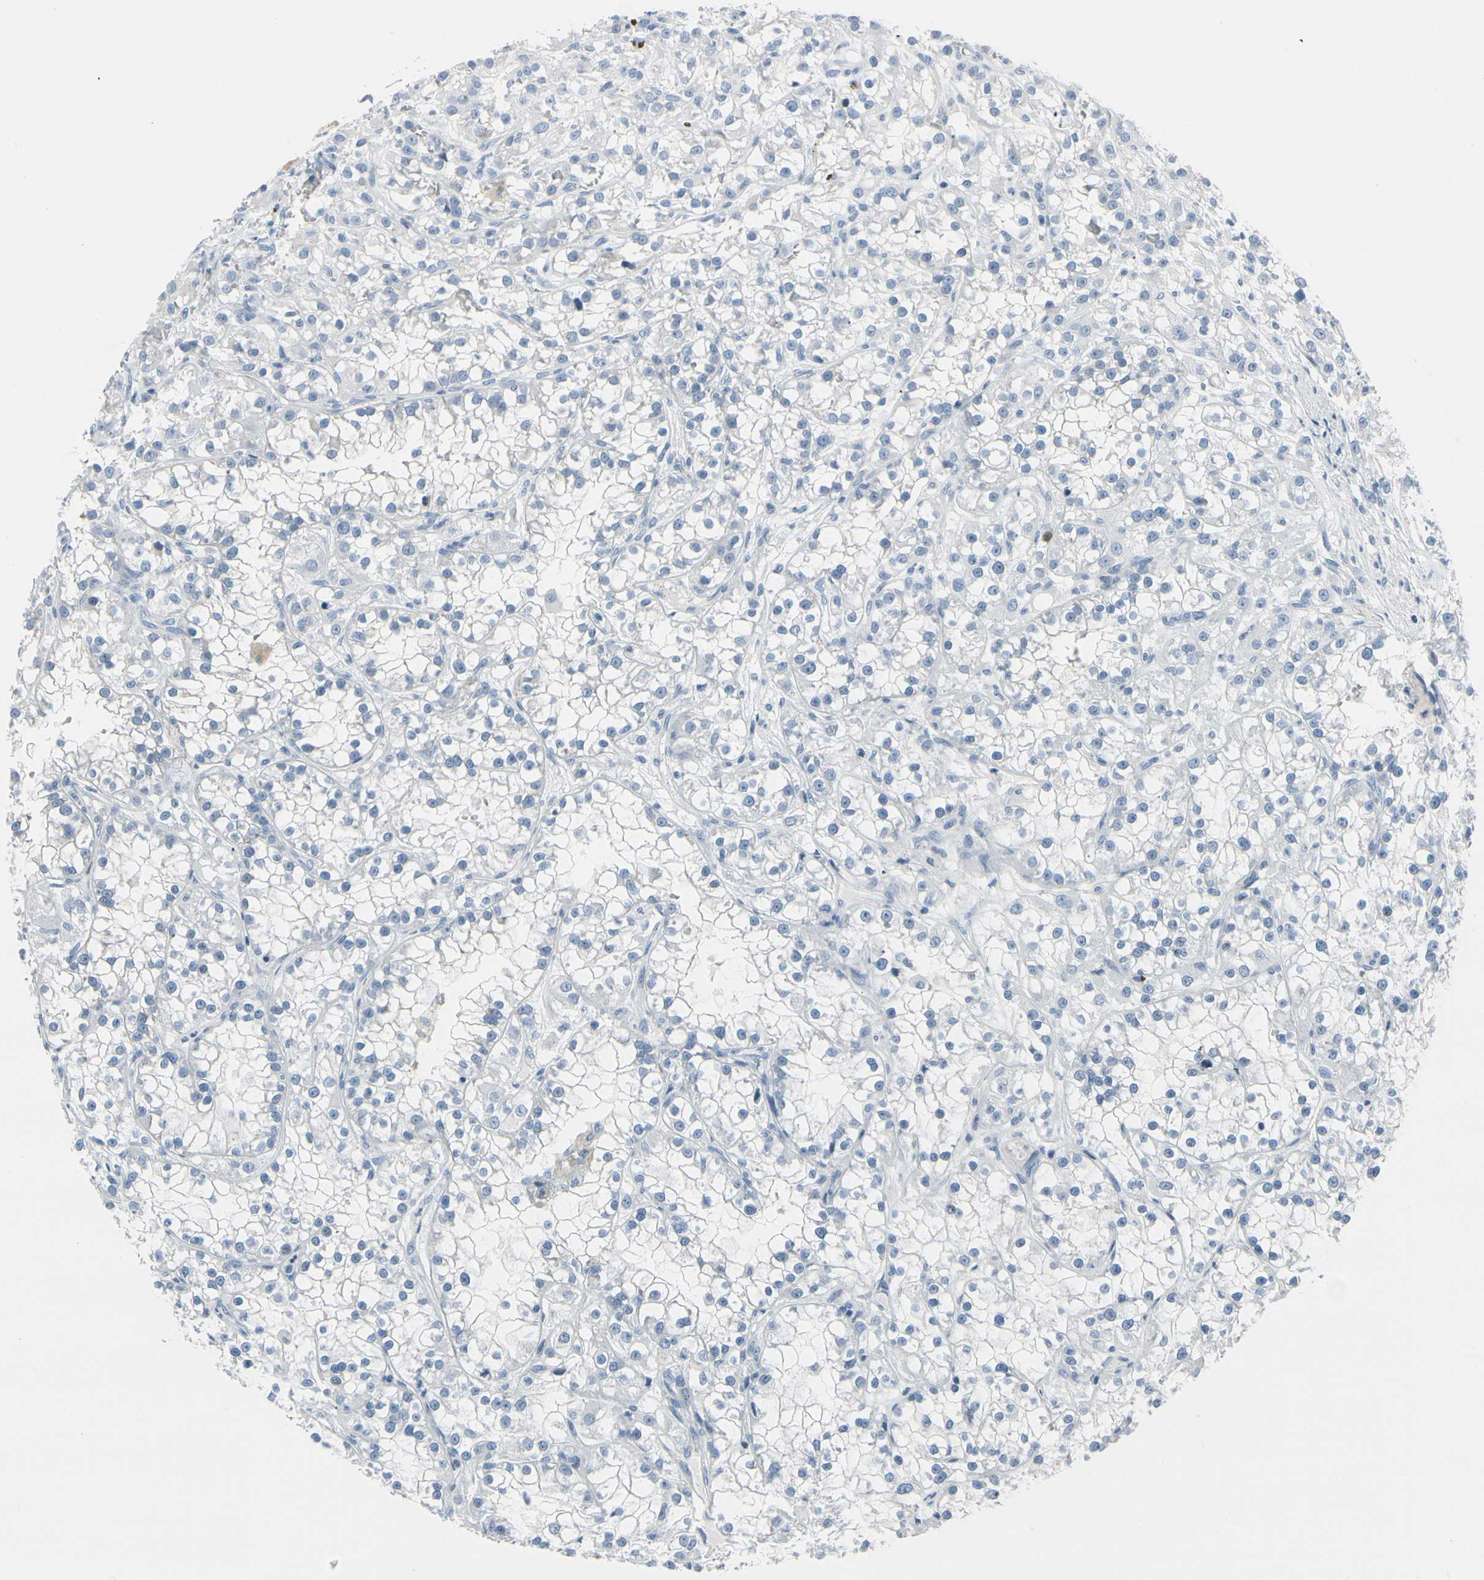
{"staining": {"intensity": "negative", "quantity": "none", "location": "none"}, "tissue": "renal cancer", "cell_type": "Tumor cells", "image_type": "cancer", "snomed": [{"axis": "morphology", "description": "Adenocarcinoma, NOS"}, {"axis": "topography", "description": "Kidney"}], "caption": "A photomicrograph of human adenocarcinoma (renal) is negative for staining in tumor cells.", "gene": "MUC5B", "patient": {"sex": "female", "age": 52}}